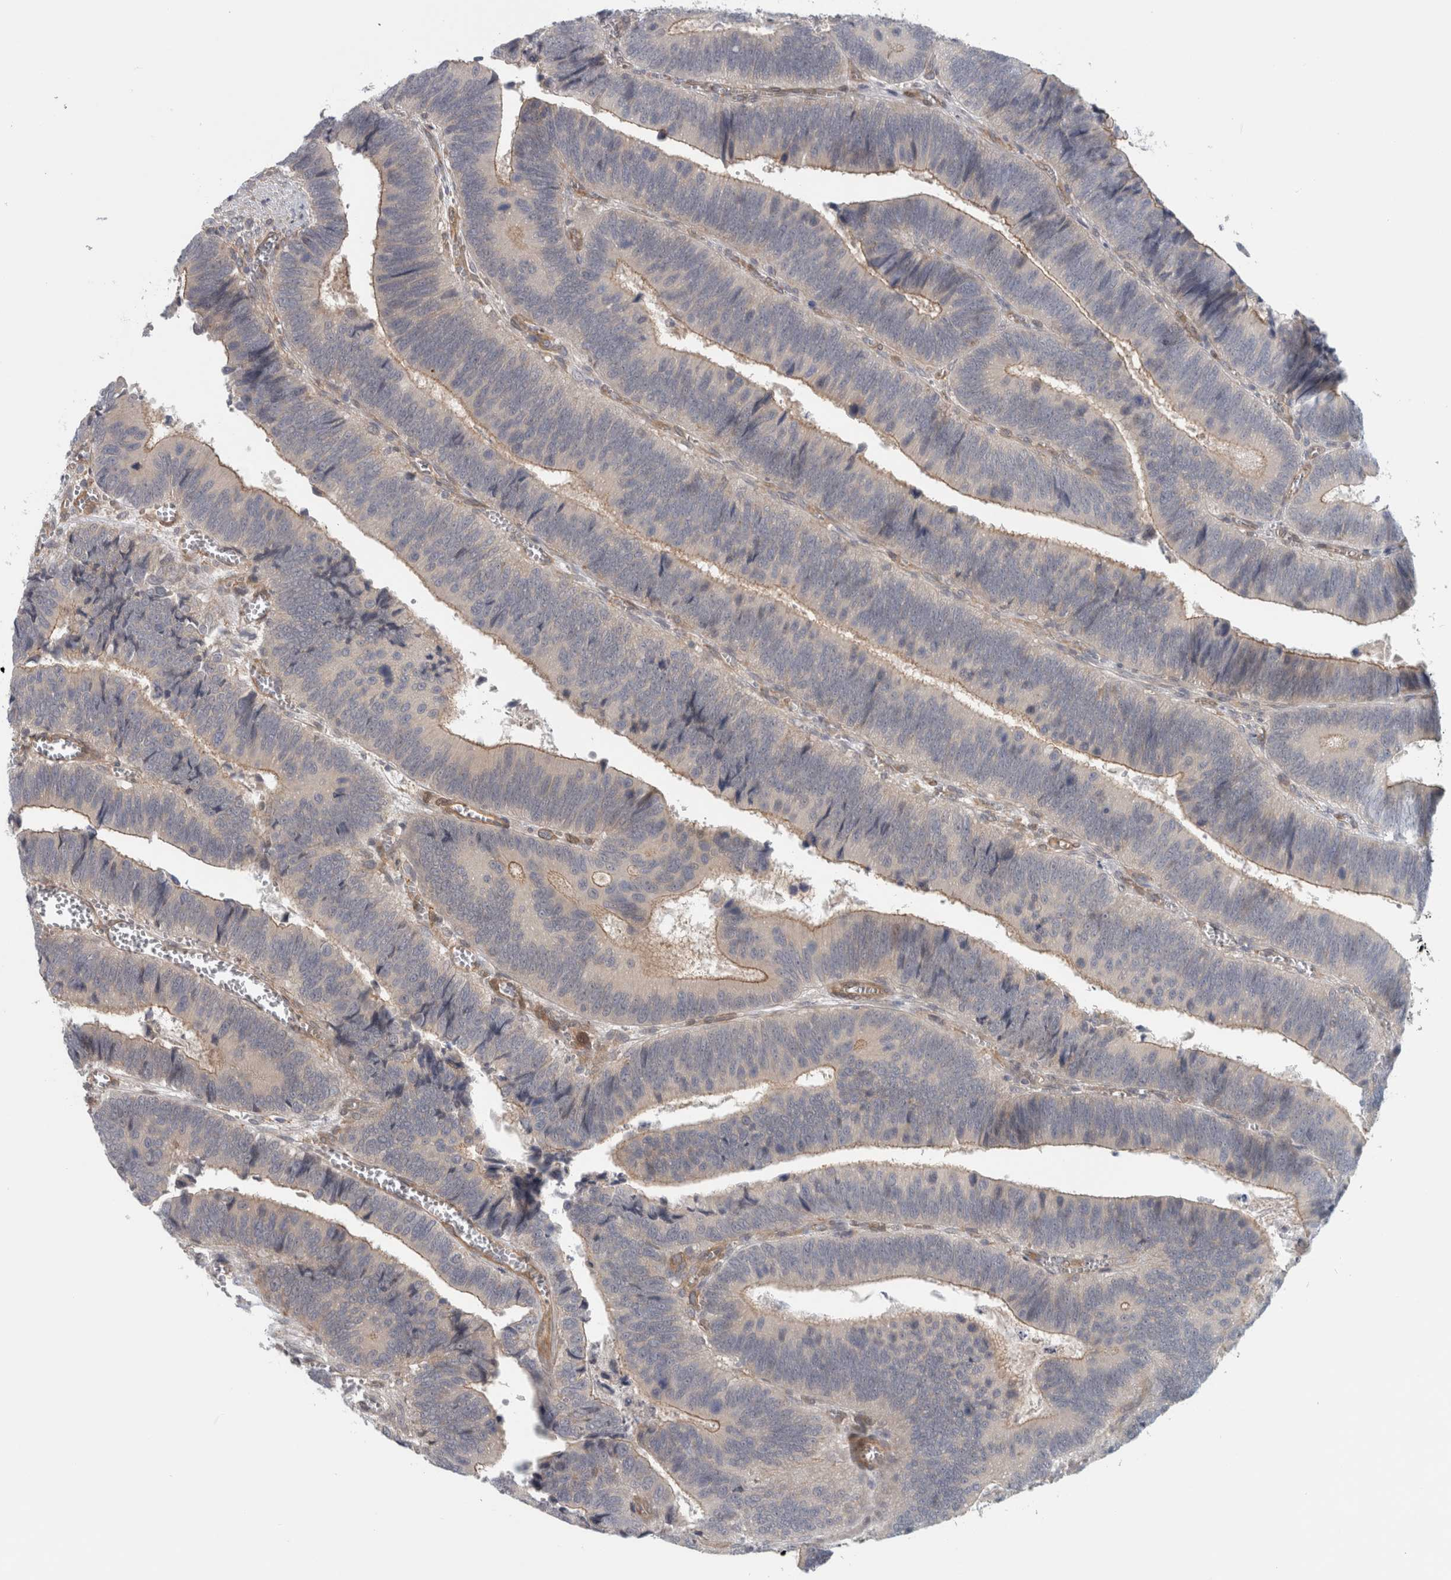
{"staining": {"intensity": "weak", "quantity": "25%-75%", "location": "cytoplasmic/membranous"}, "tissue": "colorectal cancer", "cell_type": "Tumor cells", "image_type": "cancer", "snomed": [{"axis": "morphology", "description": "Inflammation, NOS"}, {"axis": "morphology", "description": "Adenocarcinoma, NOS"}, {"axis": "topography", "description": "Colon"}], "caption": "Adenocarcinoma (colorectal) was stained to show a protein in brown. There is low levels of weak cytoplasmic/membranous positivity in approximately 25%-75% of tumor cells. (brown staining indicates protein expression, while blue staining denotes nuclei).", "gene": "ZNF804B", "patient": {"sex": "male", "age": 72}}